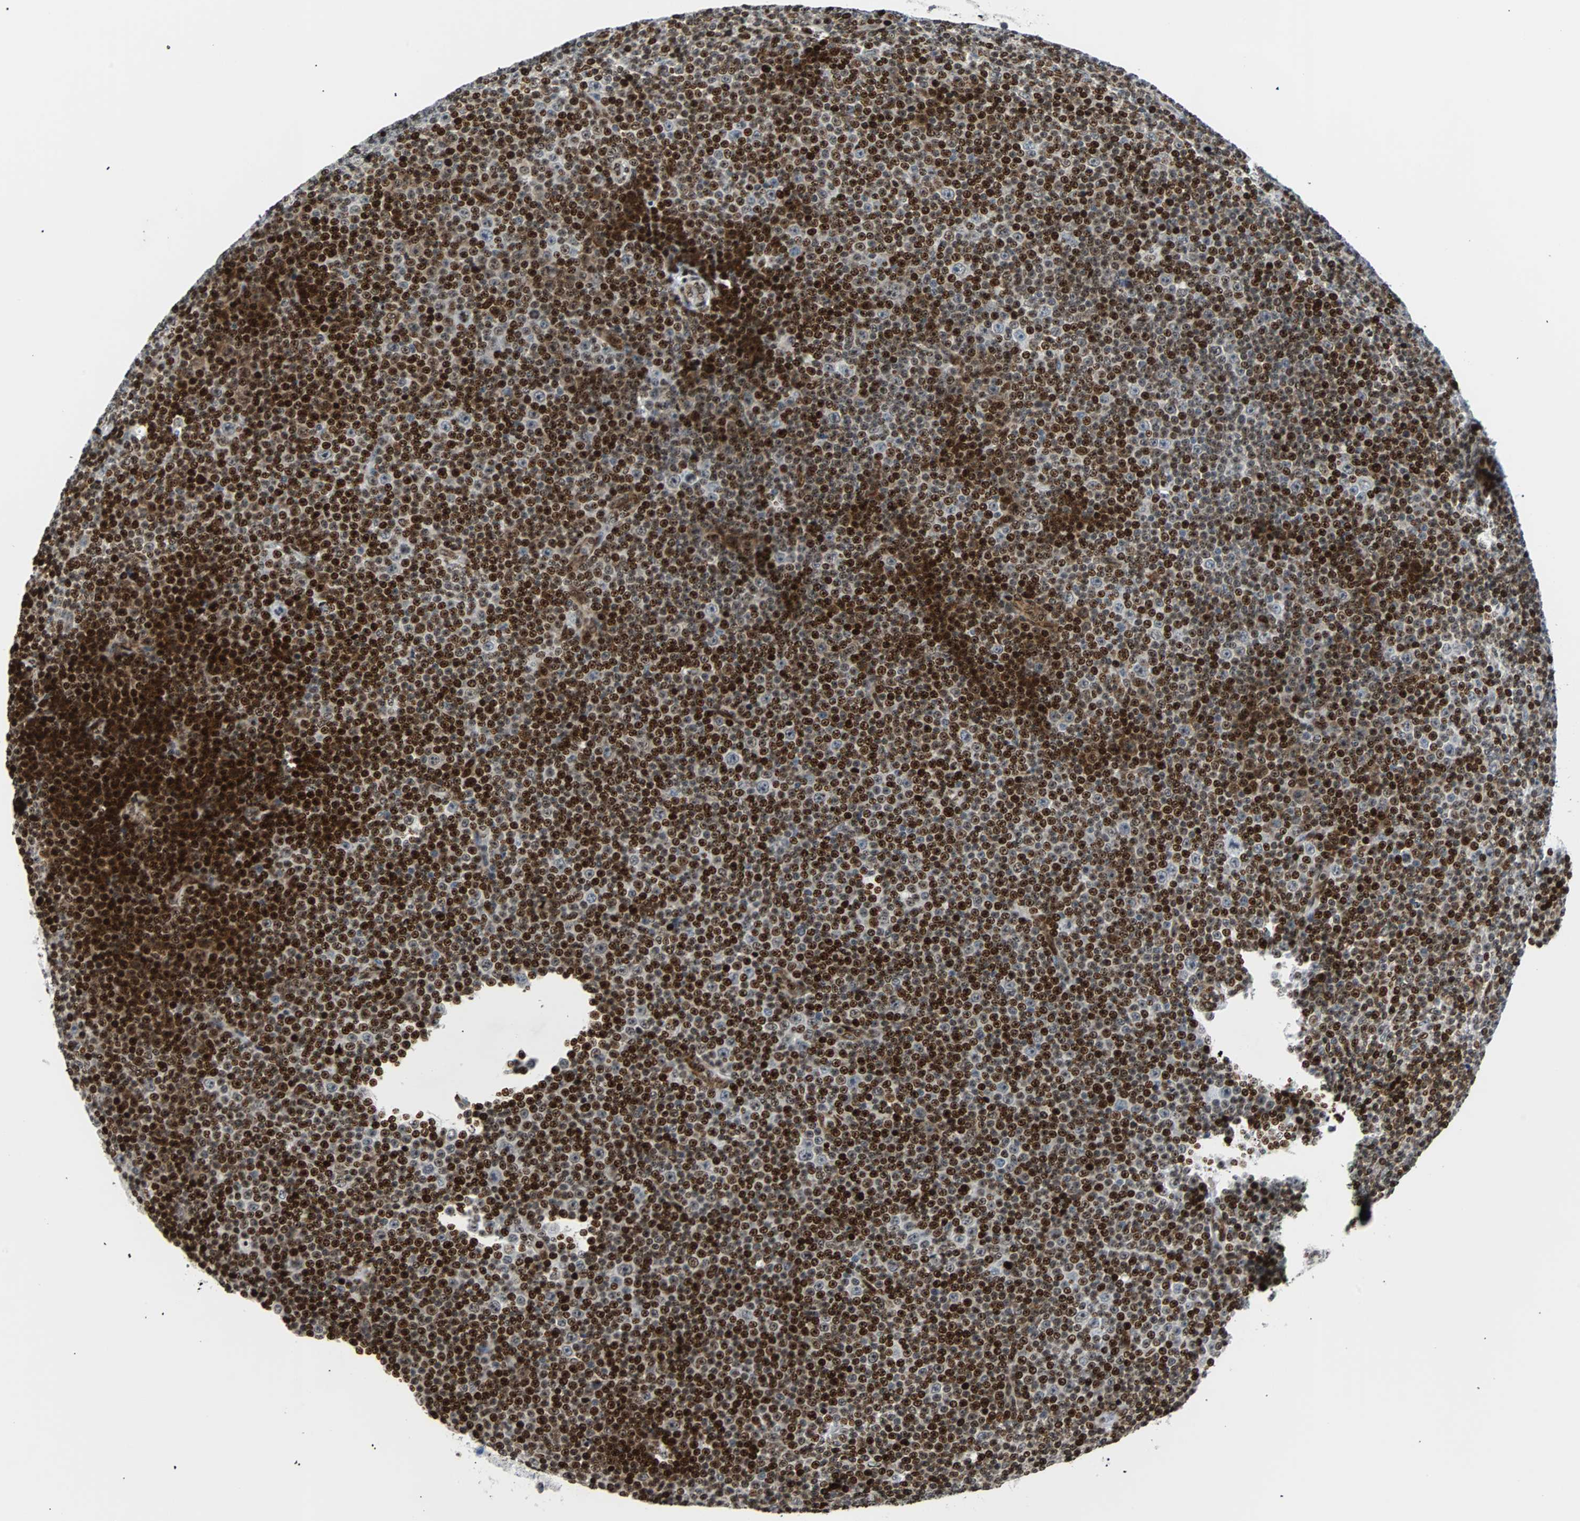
{"staining": {"intensity": "weak", "quantity": "<25%", "location": "nuclear"}, "tissue": "lymphoma", "cell_type": "Tumor cells", "image_type": "cancer", "snomed": [{"axis": "morphology", "description": "Malignant lymphoma, non-Hodgkin's type, Low grade"}, {"axis": "topography", "description": "Lymph node"}], "caption": "IHC micrograph of neoplastic tissue: malignant lymphoma, non-Hodgkin's type (low-grade) stained with DAB shows no significant protein staining in tumor cells. Brightfield microscopy of immunohistochemistry (IHC) stained with DAB (3,3'-diaminobenzidine) (brown) and hematoxylin (blue), captured at high magnification.", "gene": "ZNF131", "patient": {"sex": "female", "age": 67}}